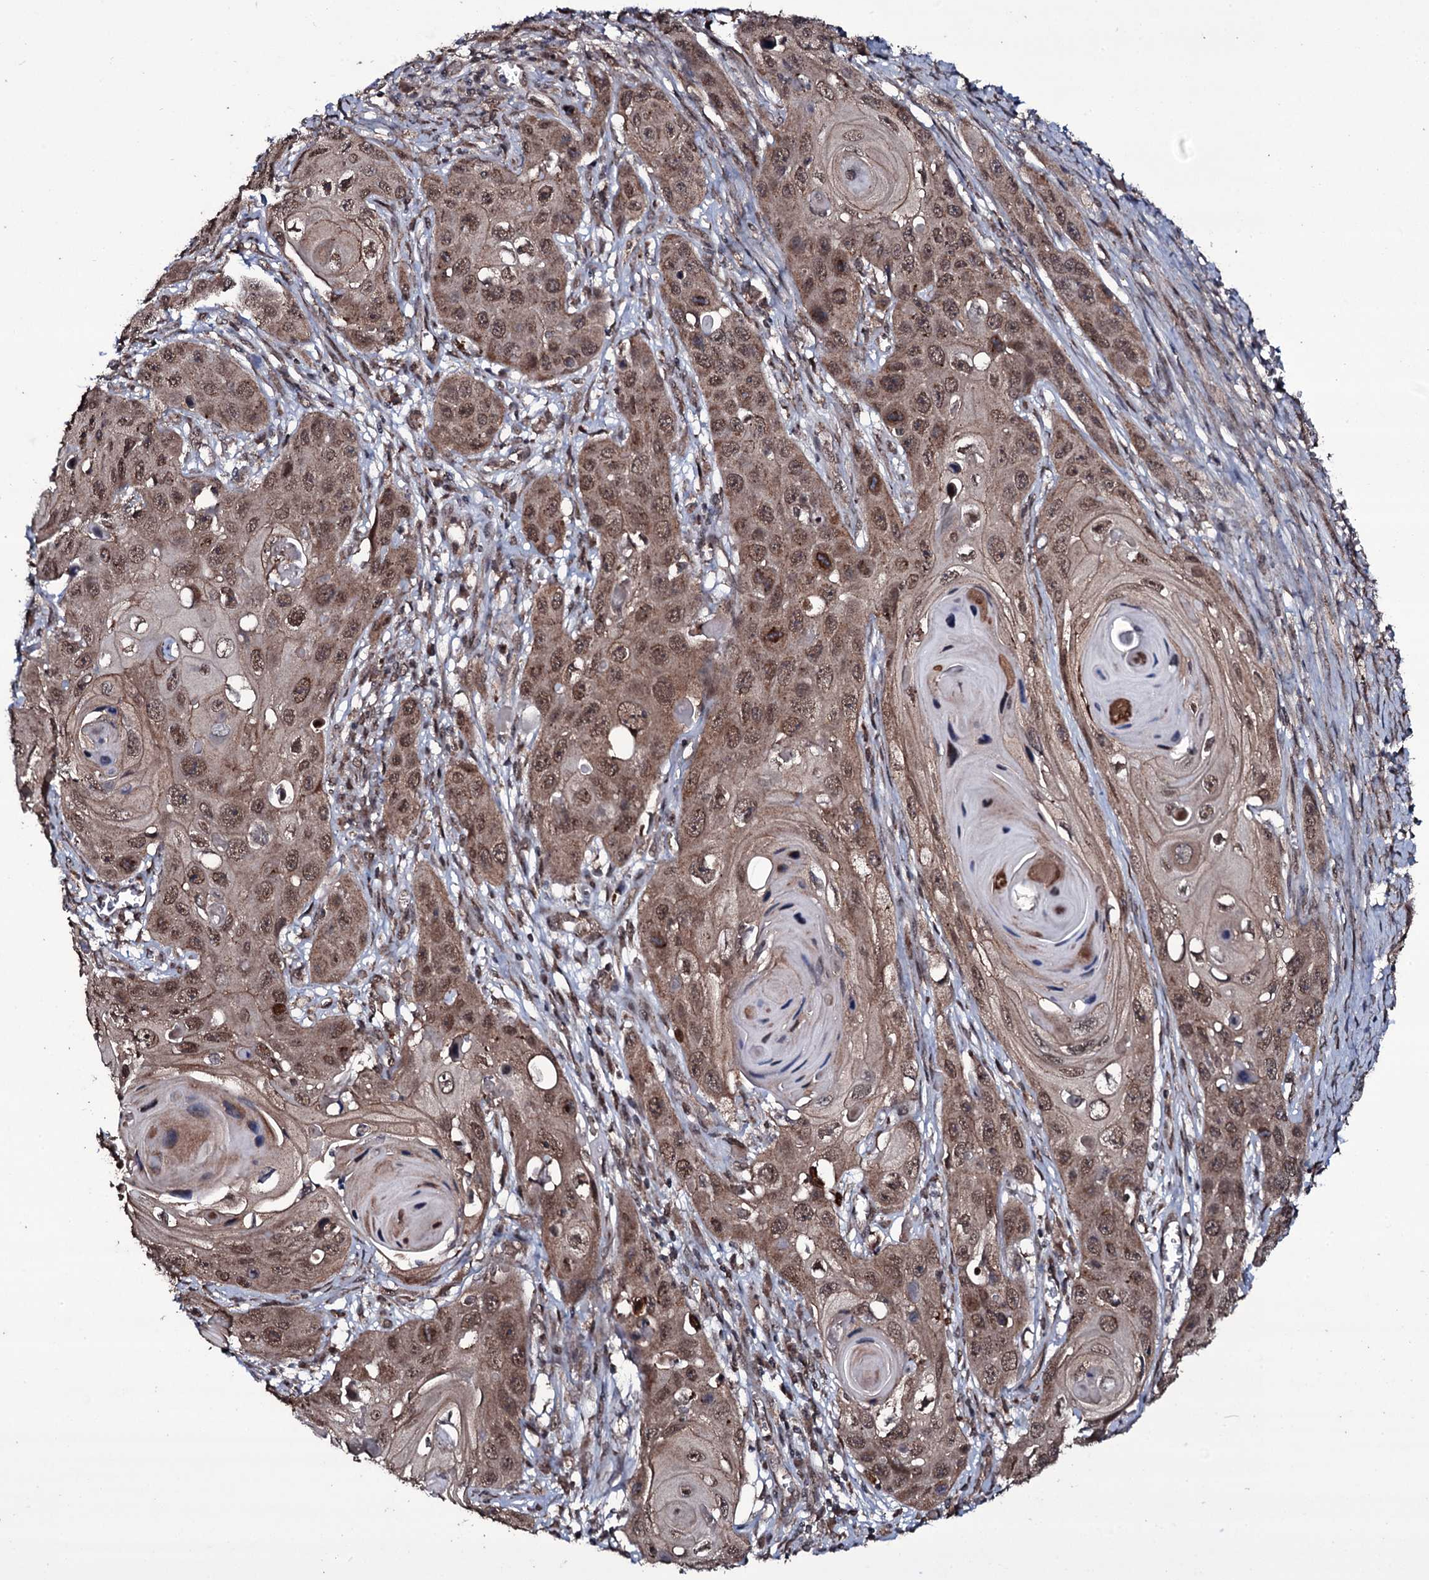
{"staining": {"intensity": "moderate", "quantity": ">75%", "location": "cytoplasmic/membranous,nuclear"}, "tissue": "skin cancer", "cell_type": "Tumor cells", "image_type": "cancer", "snomed": [{"axis": "morphology", "description": "Squamous cell carcinoma, NOS"}, {"axis": "topography", "description": "Skin"}], "caption": "The micrograph reveals staining of skin cancer (squamous cell carcinoma), revealing moderate cytoplasmic/membranous and nuclear protein expression (brown color) within tumor cells. (IHC, brightfield microscopy, high magnification).", "gene": "MRPS31", "patient": {"sex": "male", "age": 55}}